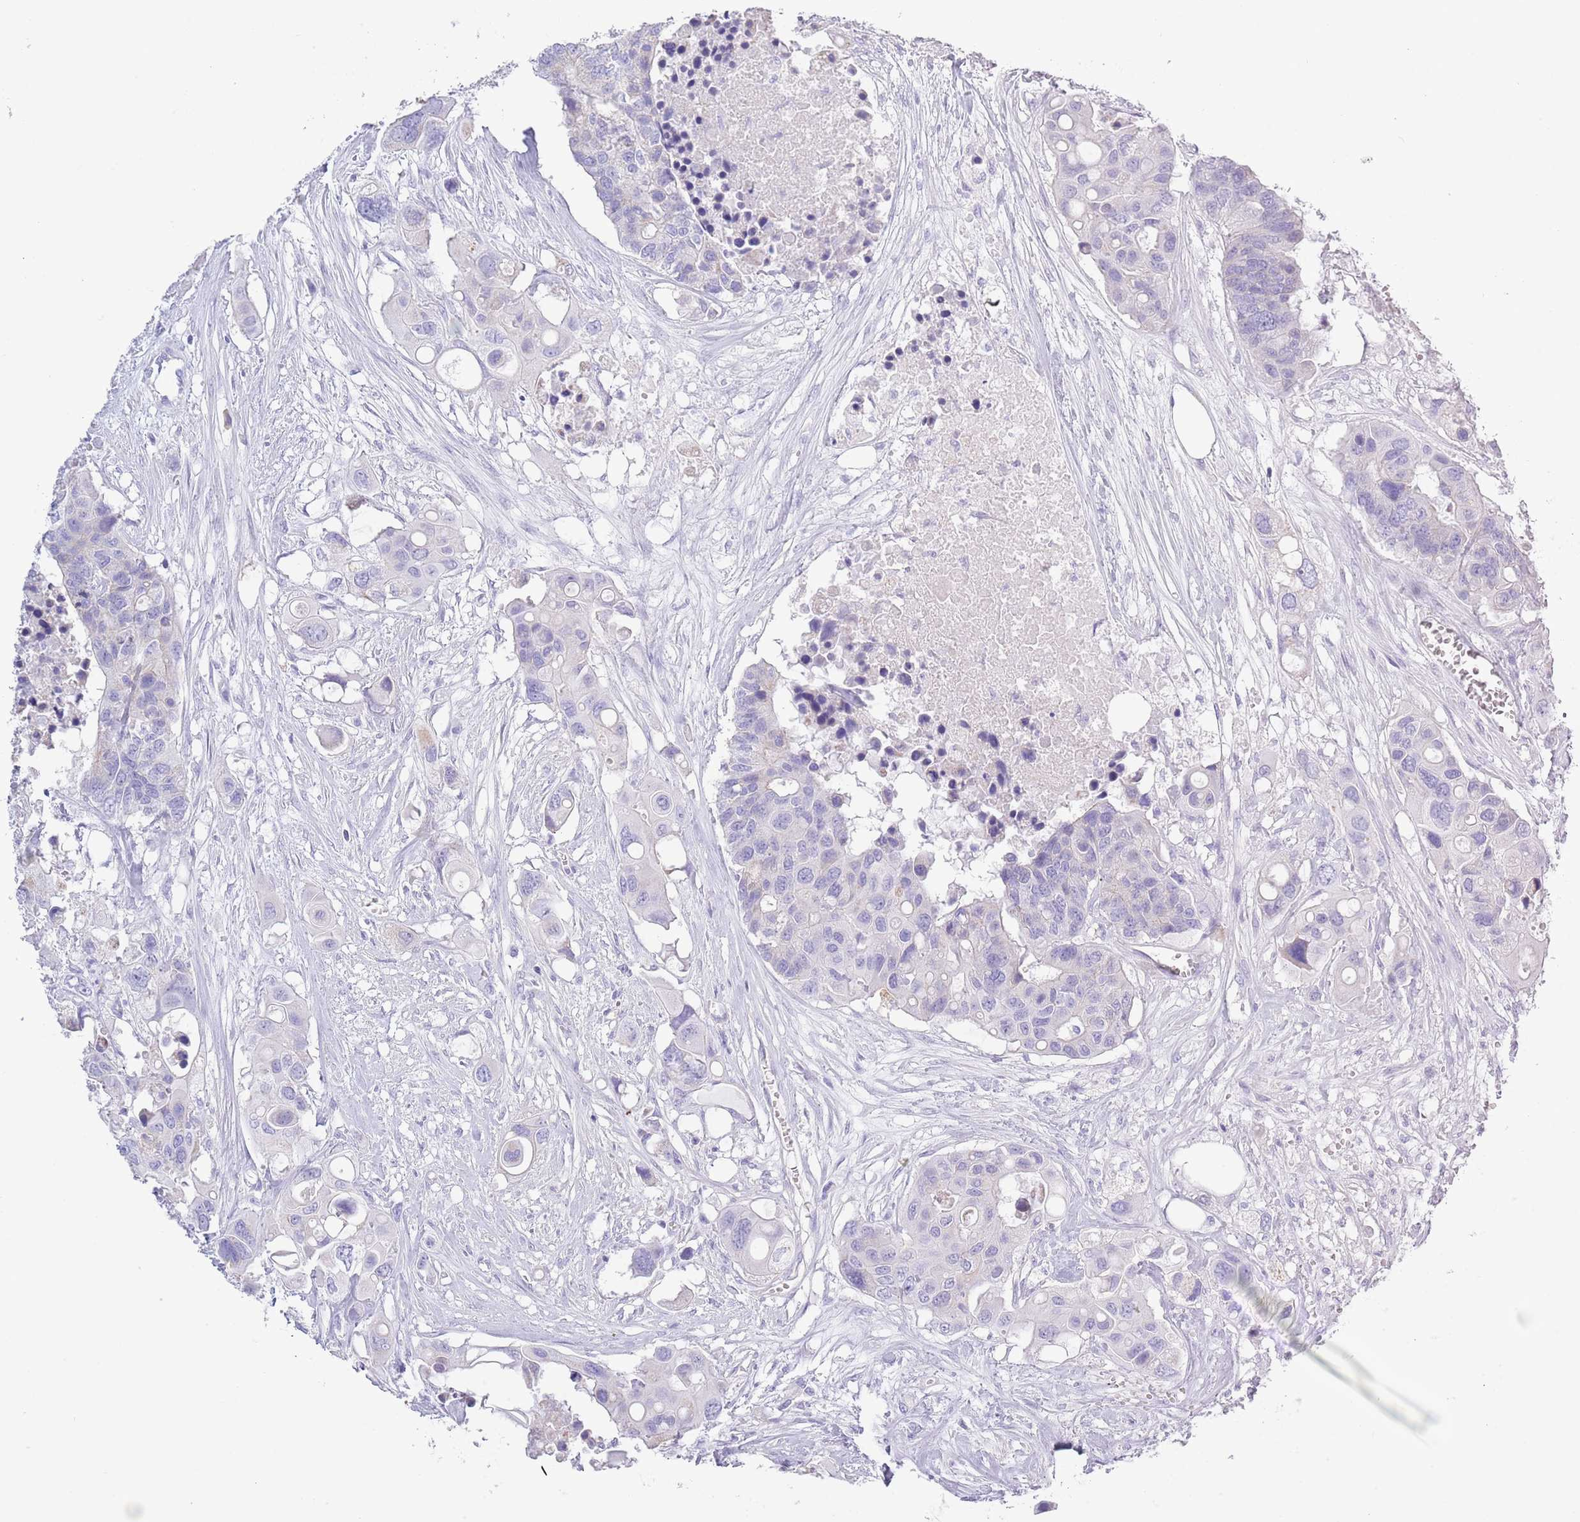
{"staining": {"intensity": "negative", "quantity": "none", "location": "none"}, "tissue": "colorectal cancer", "cell_type": "Tumor cells", "image_type": "cancer", "snomed": [{"axis": "morphology", "description": "Adenocarcinoma, NOS"}, {"axis": "topography", "description": "Colon"}], "caption": "Immunohistochemical staining of colorectal cancer (adenocarcinoma) reveals no significant positivity in tumor cells. (Stains: DAB (3,3'-diaminobenzidine) immunohistochemistry (IHC) with hematoxylin counter stain, Microscopy: brightfield microscopy at high magnification).", "gene": "ACR", "patient": {"sex": "male", "age": 77}}